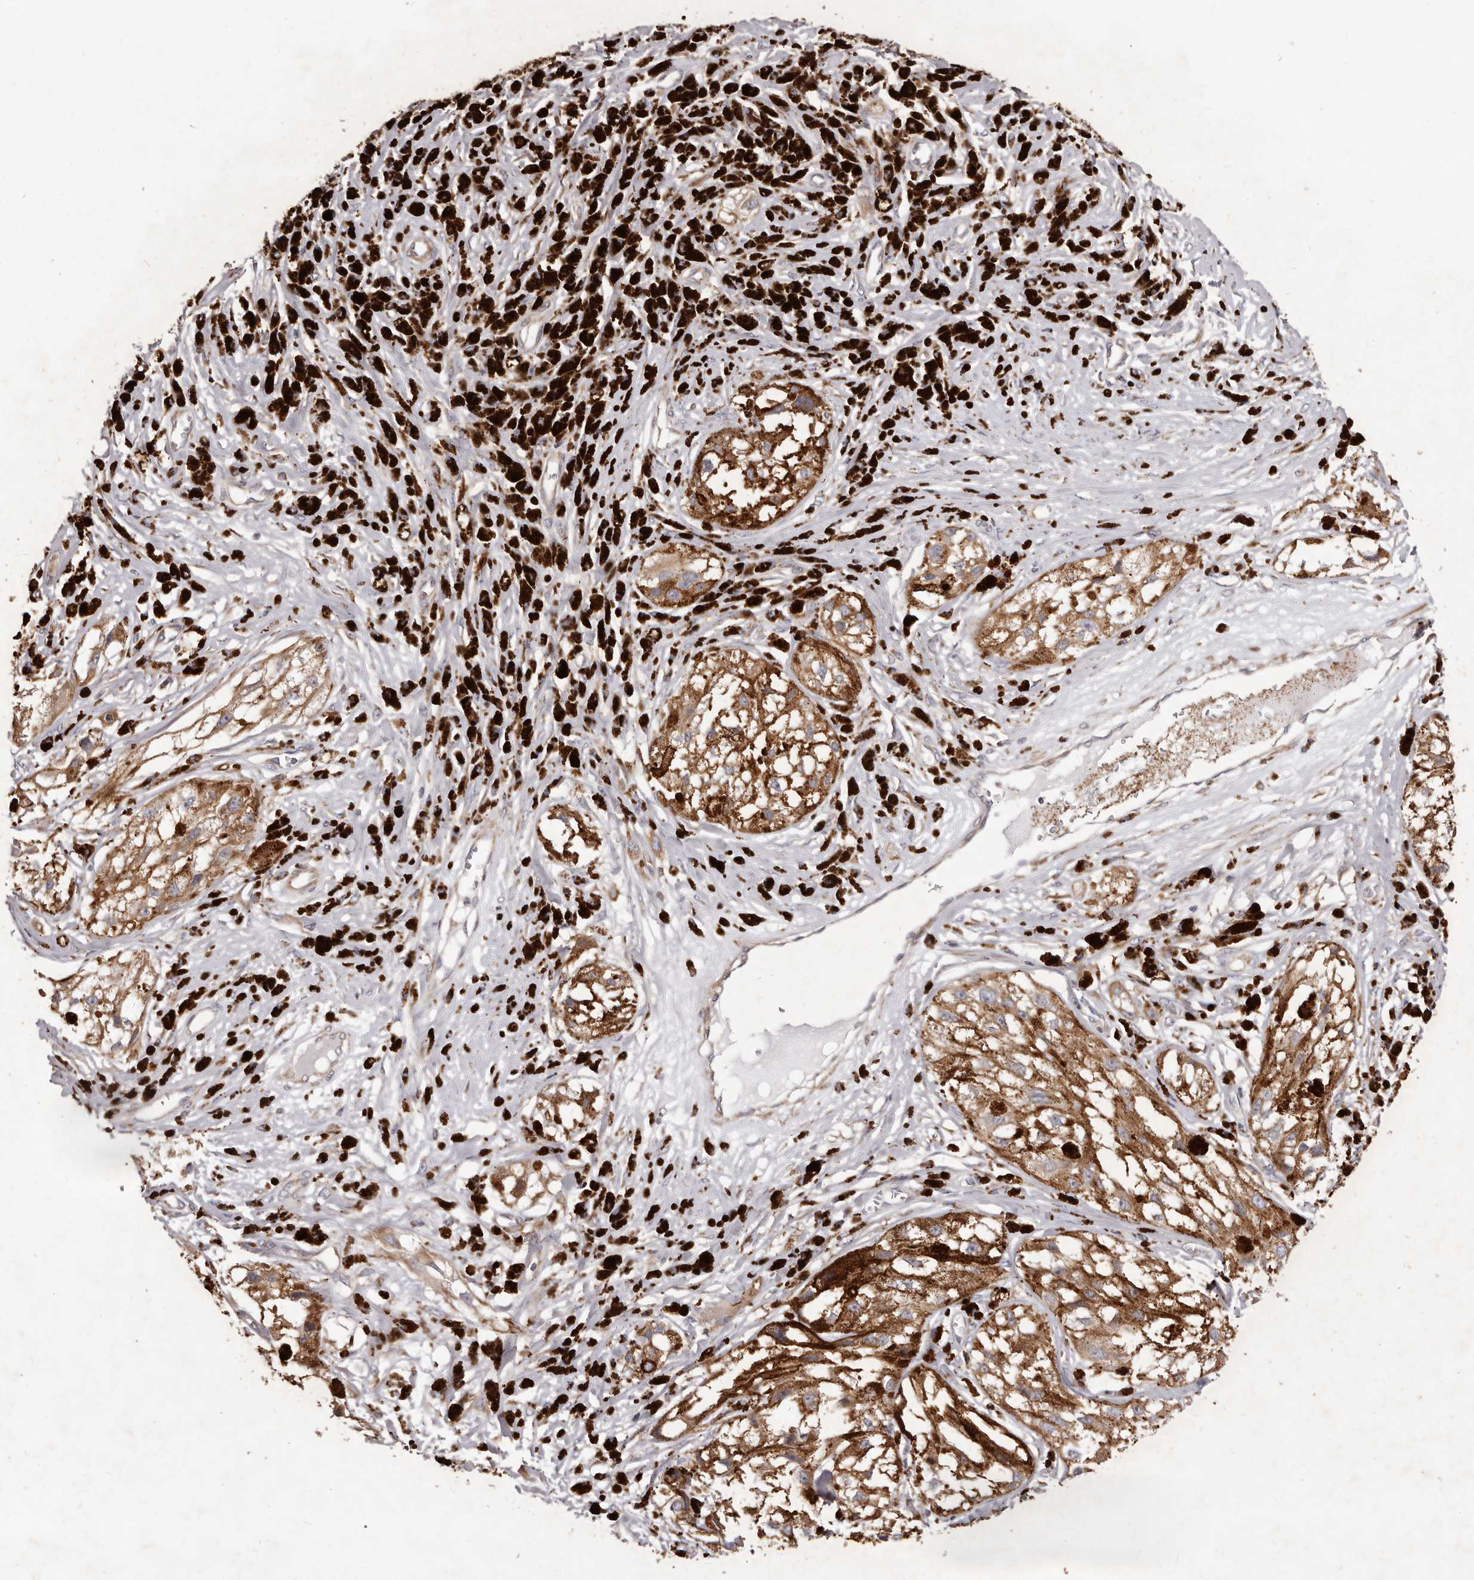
{"staining": {"intensity": "weak", "quantity": ">75%", "location": "cytoplasmic/membranous"}, "tissue": "melanoma", "cell_type": "Tumor cells", "image_type": "cancer", "snomed": [{"axis": "morphology", "description": "Malignant melanoma, NOS"}, {"axis": "topography", "description": "Skin"}], "caption": "This photomicrograph reveals malignant melanoma stained with immunohistochemistry to label a protein in brown. The cytoplasmic/membranous of tumor cells show weak positivity for the protein. Nuclei are counter-stained blue.", "gene": "ALPK1", "patient": {"sex": "male", "age": 88}}